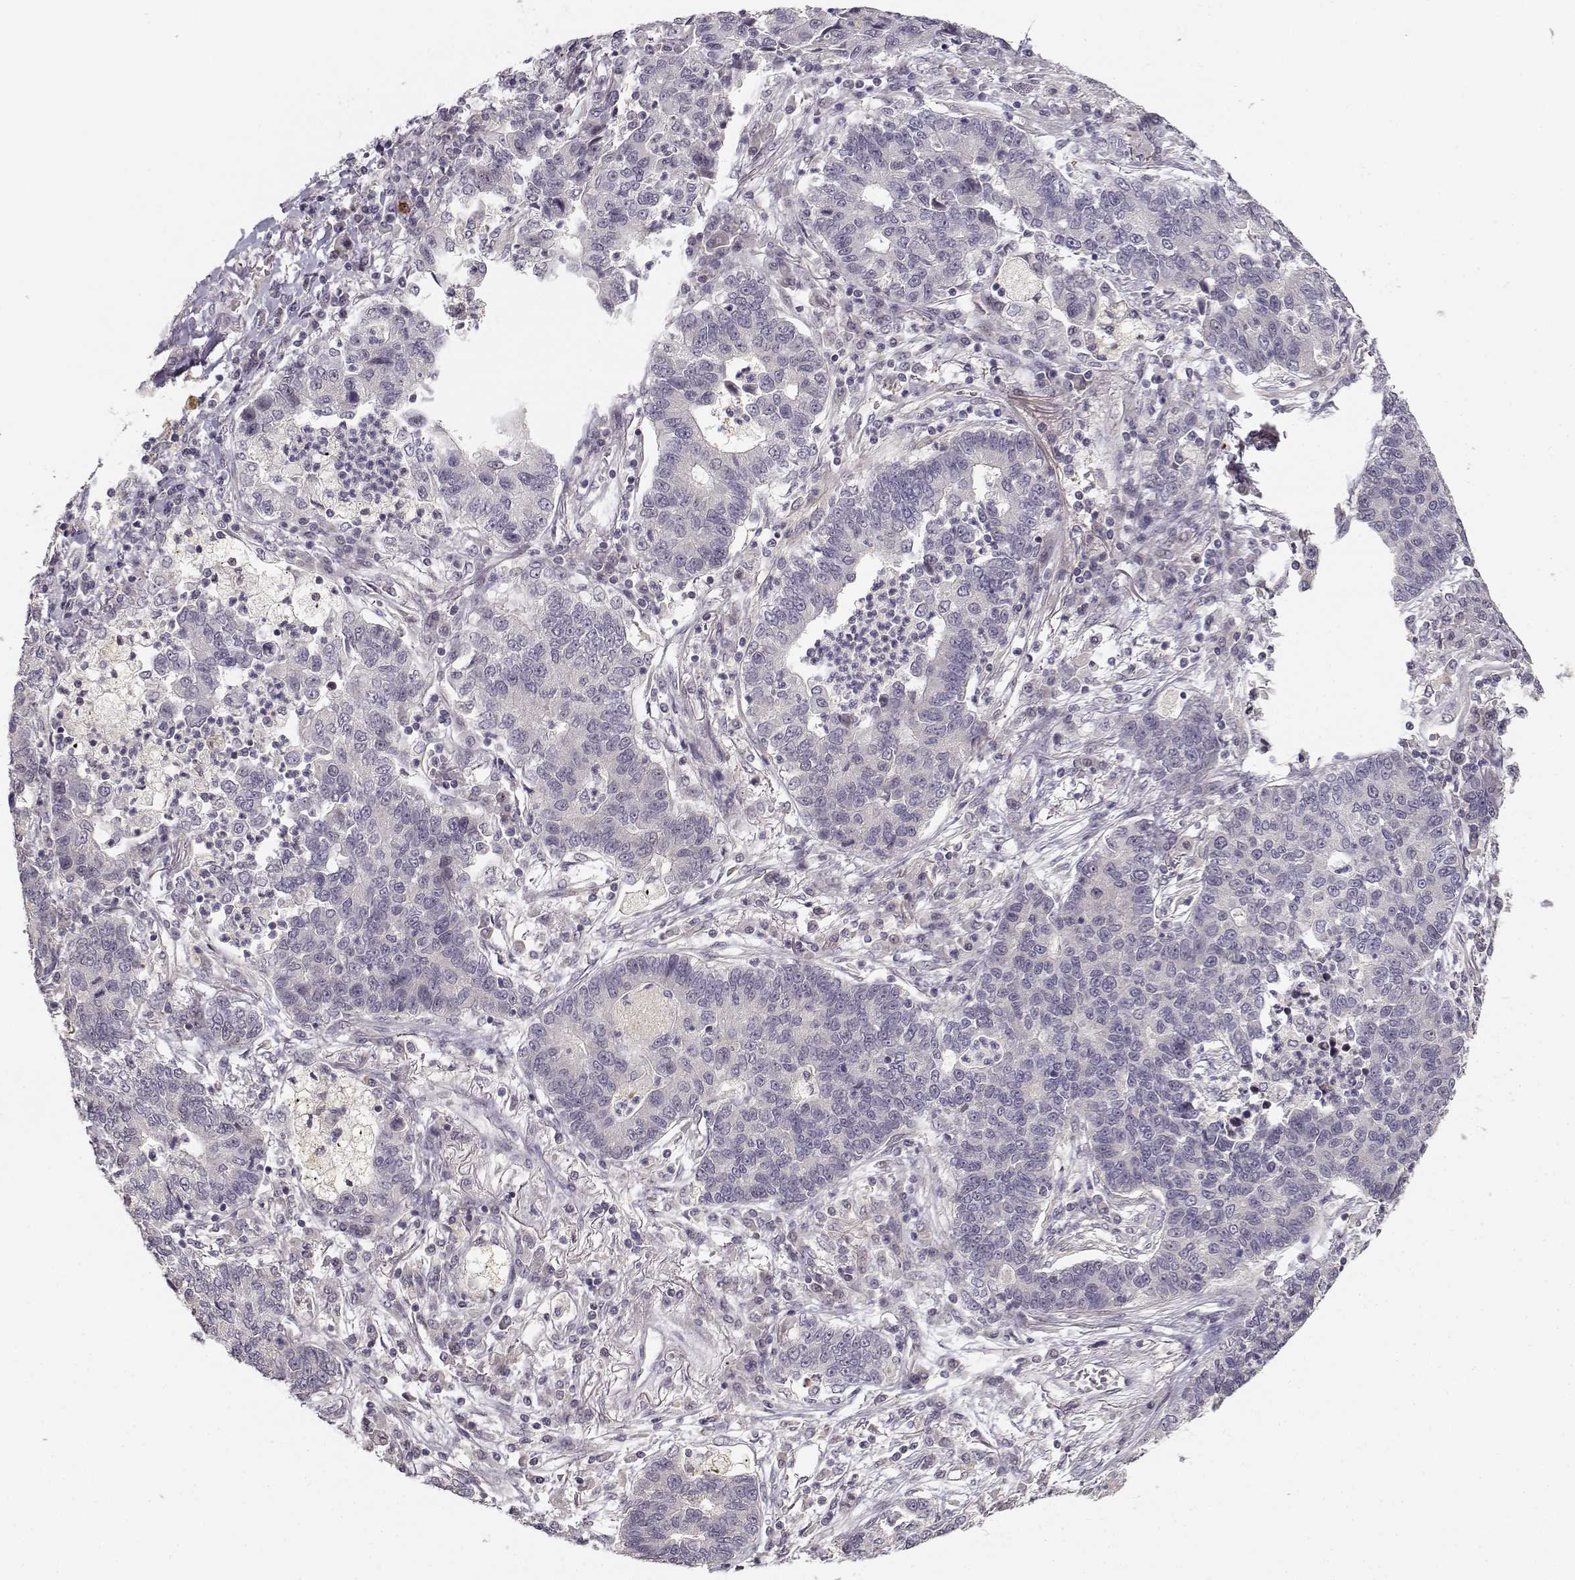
{"staining": {"intensity": "negative", "quantity": "none", "location": "none"}, "tissue": "lung cancer", "cell_type": "Tumor cells", "image_type": "cancer", "snomed": [{"axis": "morphology", "description": "Adenocarcinoma, NOS"}, {"axis": "topography", "description": "Lung"}], "caption": "The histopathology image demonstrates no staining of tumor cells in lung adenocarcinoma. (Stains: DAB immunohistochemistry (IHC) with hematoxylin counter stain, Microscopy: brightfield microscopy at high magnification).", "gene": "RGS9BP", "patient": {"sex": "female", "age": 57}}